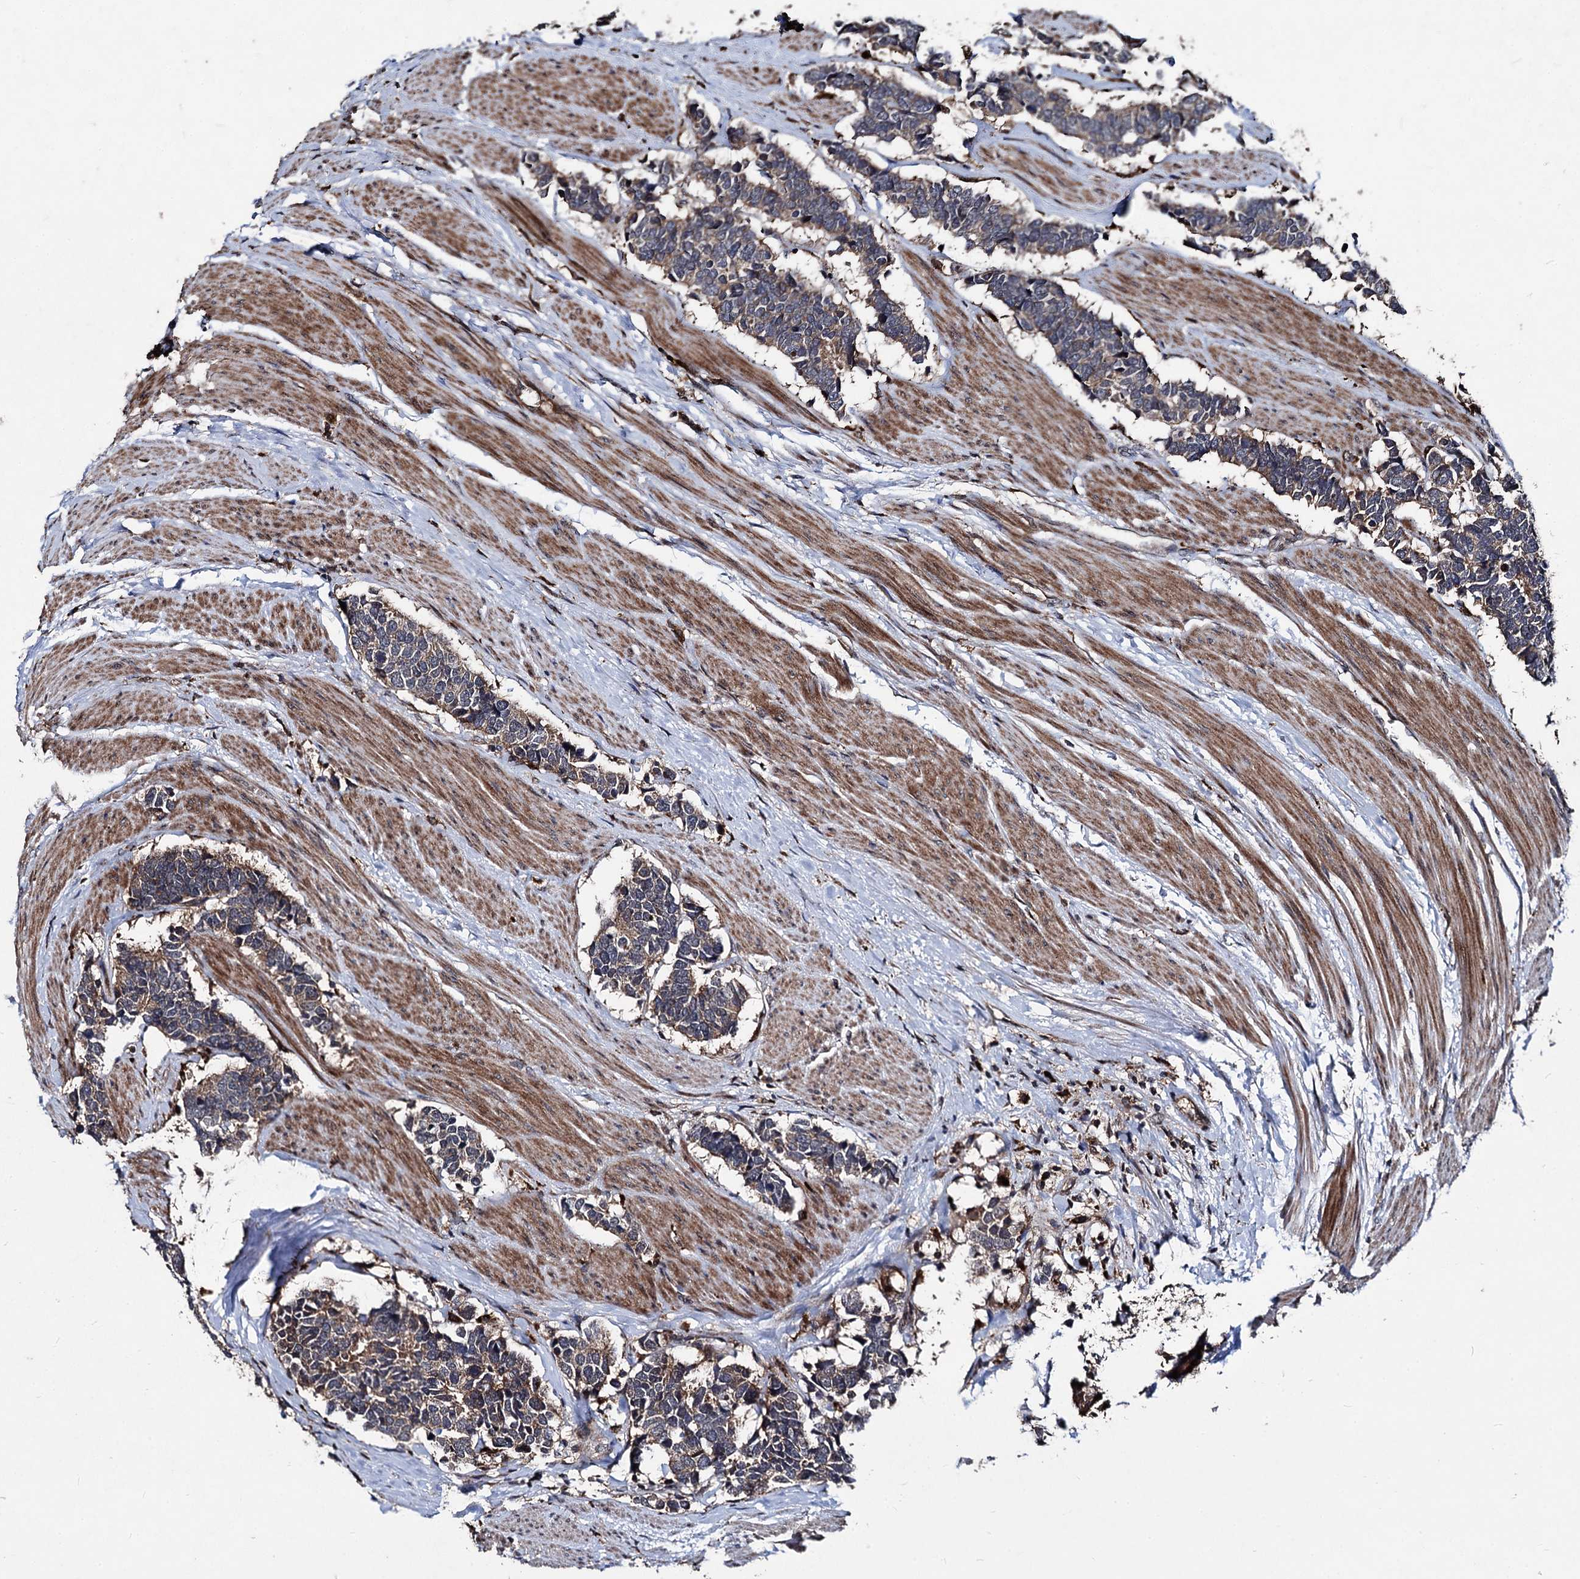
{"staining": {"intensity": "moderate", "quantity": "25%-75%", "location": "cytoplasmic/membranous"}, "tissue": "carcinoid", "cell_type": "Tumor cells", "image_type": "cancer", "snomed": [{"axis": "morphology", "description": "Carcinoma, NOS"}, {"axis": "morphology", "description": "Carcinoid, malignant, NOS"}, {"axis": "topography", "description": "Urinary bladder"}], "caption": "Carcinoid stained with a brown dye displays moderate cytoplasmic/membranous positive positivity in about 25%-75% of tumor cells.", "gene": "BCL2L2", "patient": {"sex": "male", "age": 57}}